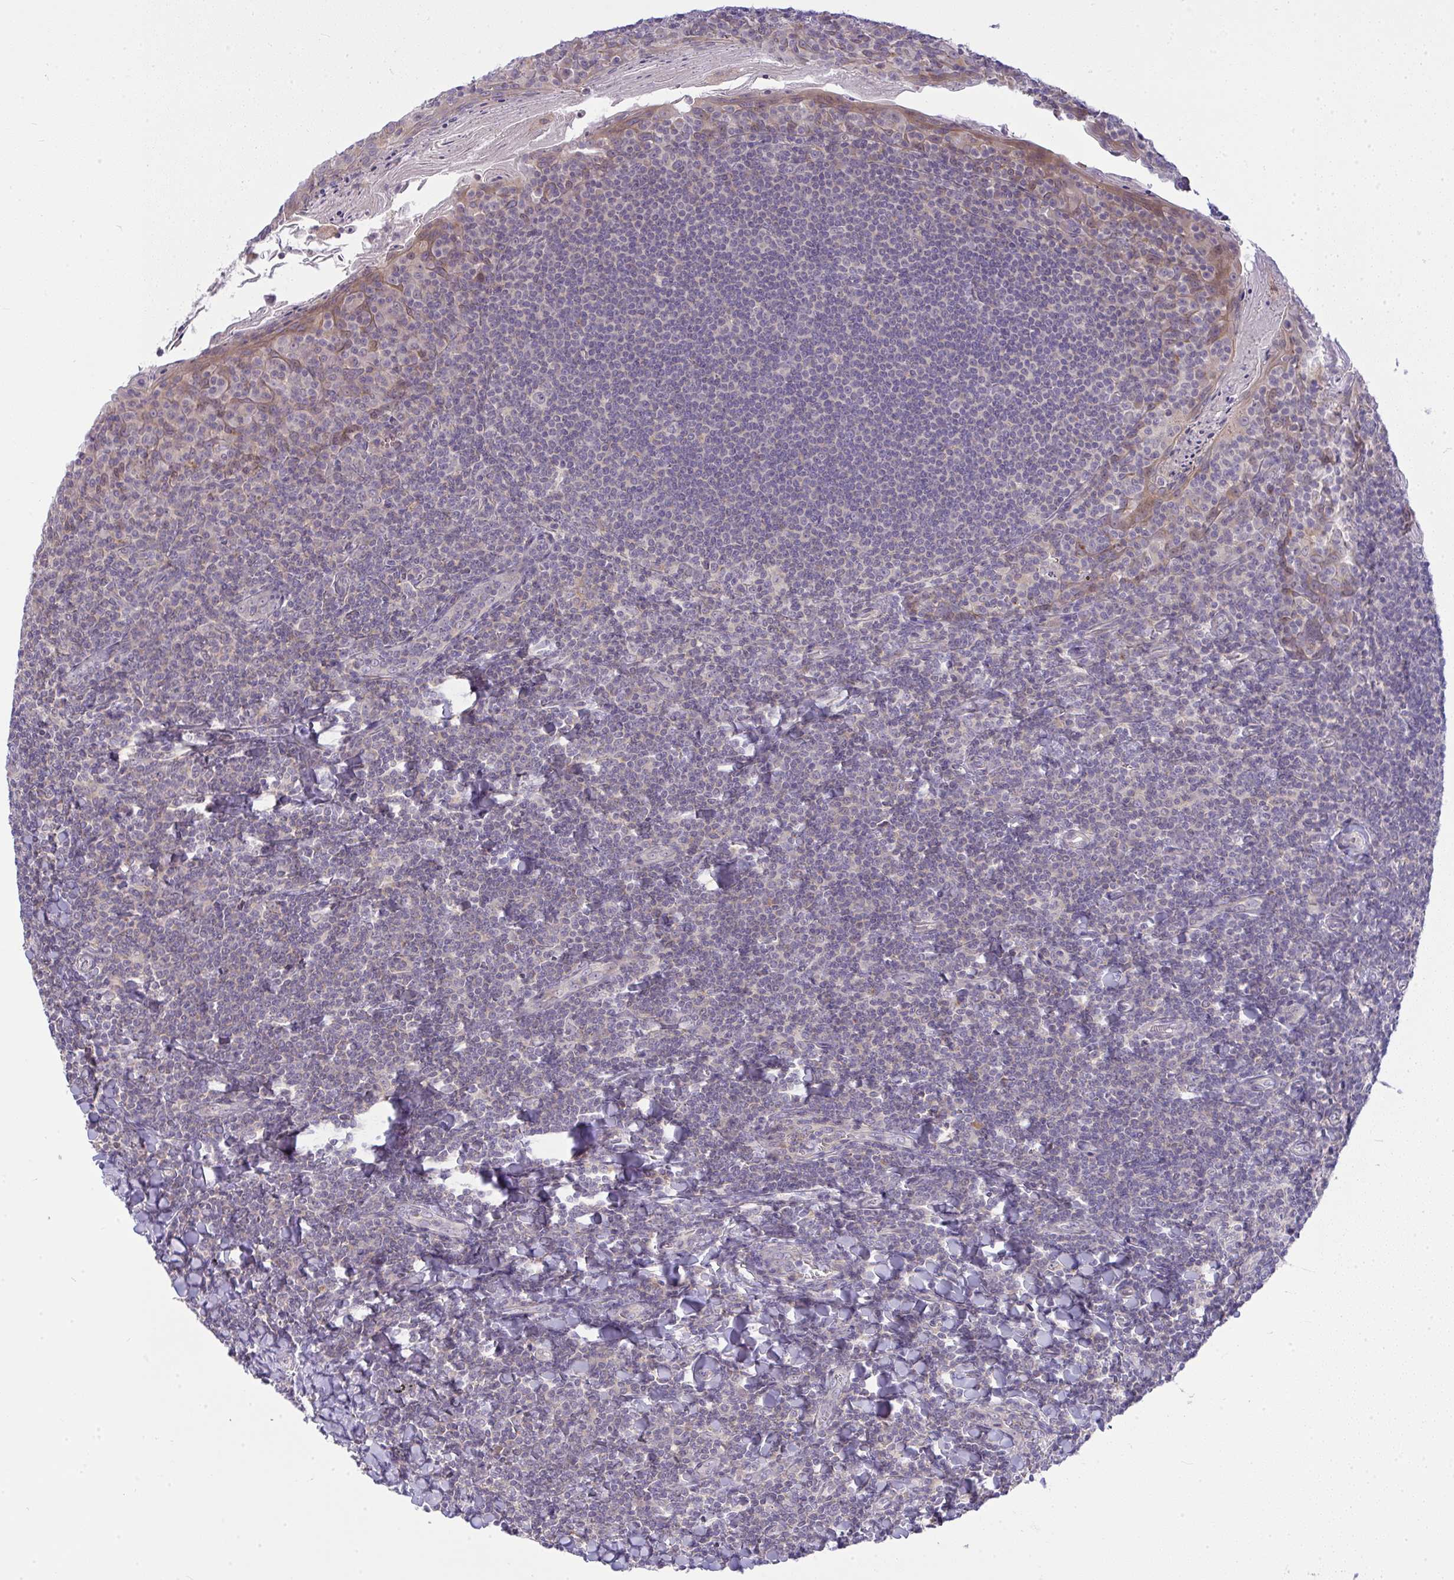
{"staining": {"intensity": "weak", "quantity": "<25%", "location": "cytoplasmic/membranous"}, "tissue": "tonsil", "cell_type": "Germinal center cells", "image_type": "normal", "snomed": [{"axis": "morphology", "description": "Normal tissue, NOS"}, {"axis": "topography", "description": "Tonsil"}], "caption": "Immunohistochemical staining of benign tonsil reveals no significant positivity in germinal center cells. (DAB immunohistochemistry with hematoxylin counter stain).", "gene": "SLC9A6", "patient": {"sex": "male", "age": 27}}